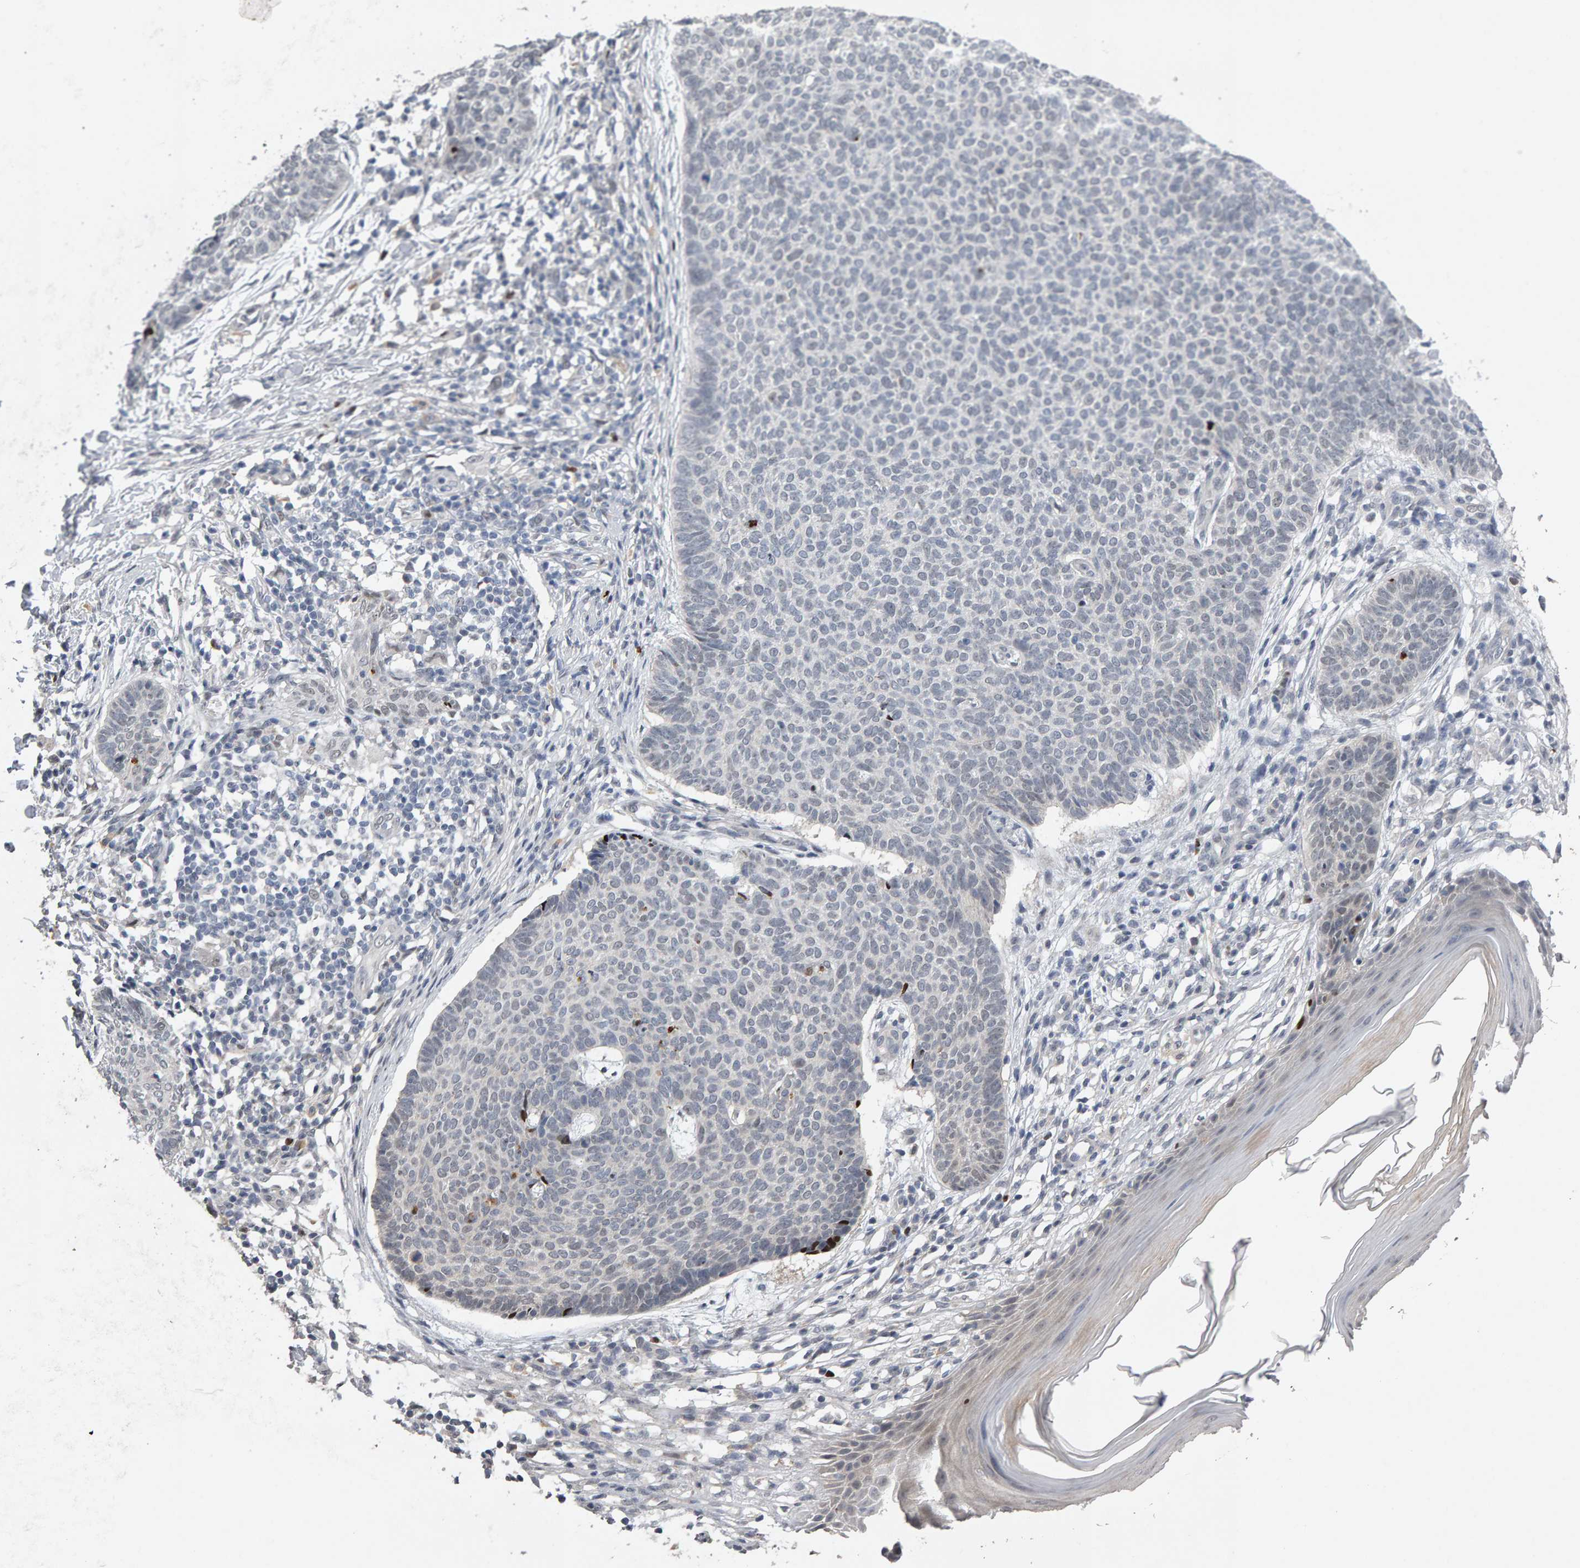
{"staining": {"intensity": "negative", "quantity": "none", "location": "none"}, "tissue": "skin cancer", "cell_type": "Tumor cells", "image_type": "cancer", "snomed": [{"axis": "morphology", "description": "Normal tissue, NOS"}, {"axis": "morphology", "description": "Basal cell carcinoma"}, {"axis": "topography", "description": "Skin"}], "caption": "Tumor cells are negative for brown protein staining in basal cell carcinoma (skin).", "gene": "IPO8", "patient": {"sex": "male", "age": 50}}